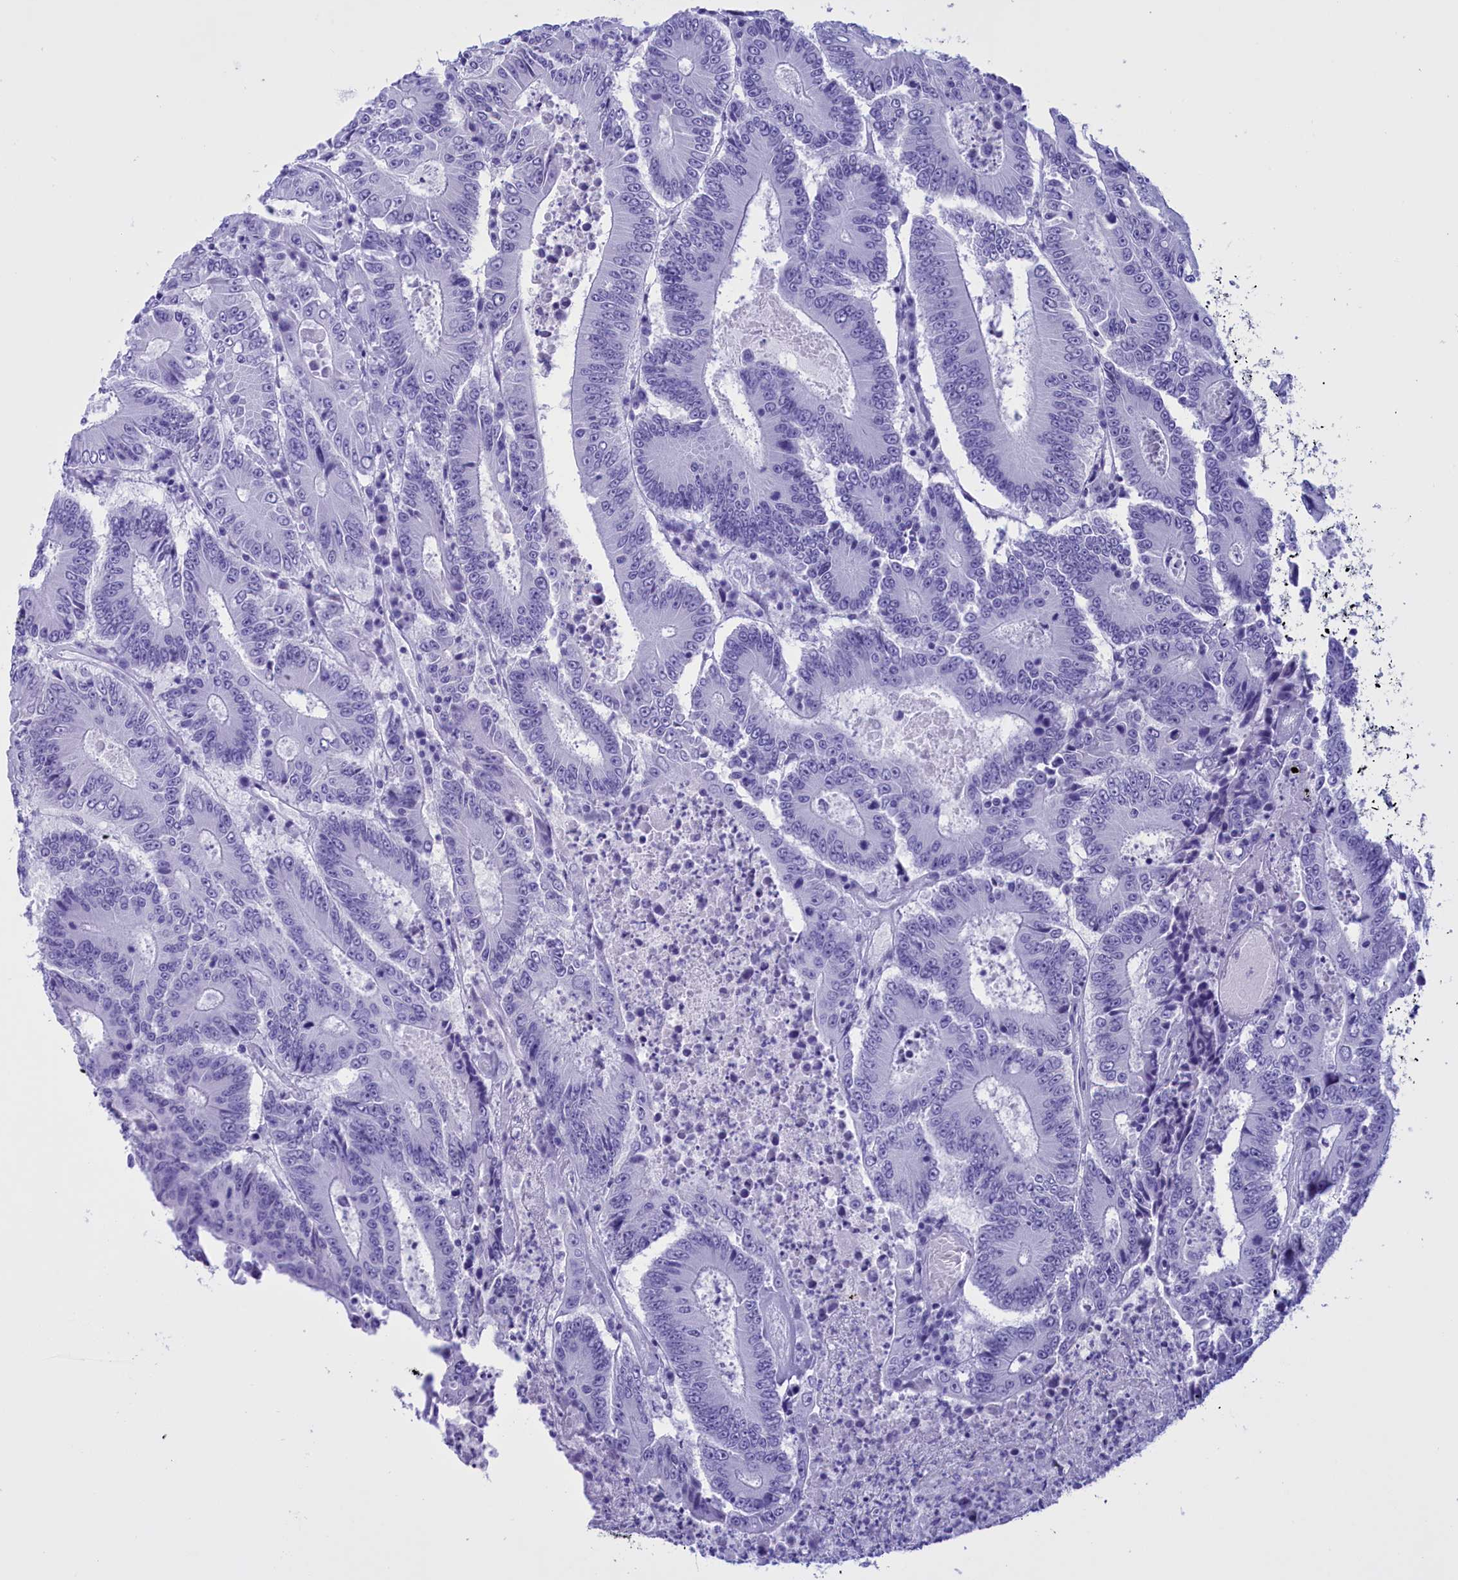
{"staining": {"intensity": "negative", "quantity": "none", "location": "none"}, "tissue": "colorectal cancer", "cell_type": "Tumor cells", "image_type": "cancer", "snomed": [{"axis": "morphology", "description": "Adenocarcinoma, NOS"}, {"axis": "topography", "description": "Colon"}], "caption": "The micrograph exhibits no significant positivity in tumor cells of adenocarcinoma (colorectal).", "gene": "BRI3", "patient": {"sex": "male", "age": 83}}